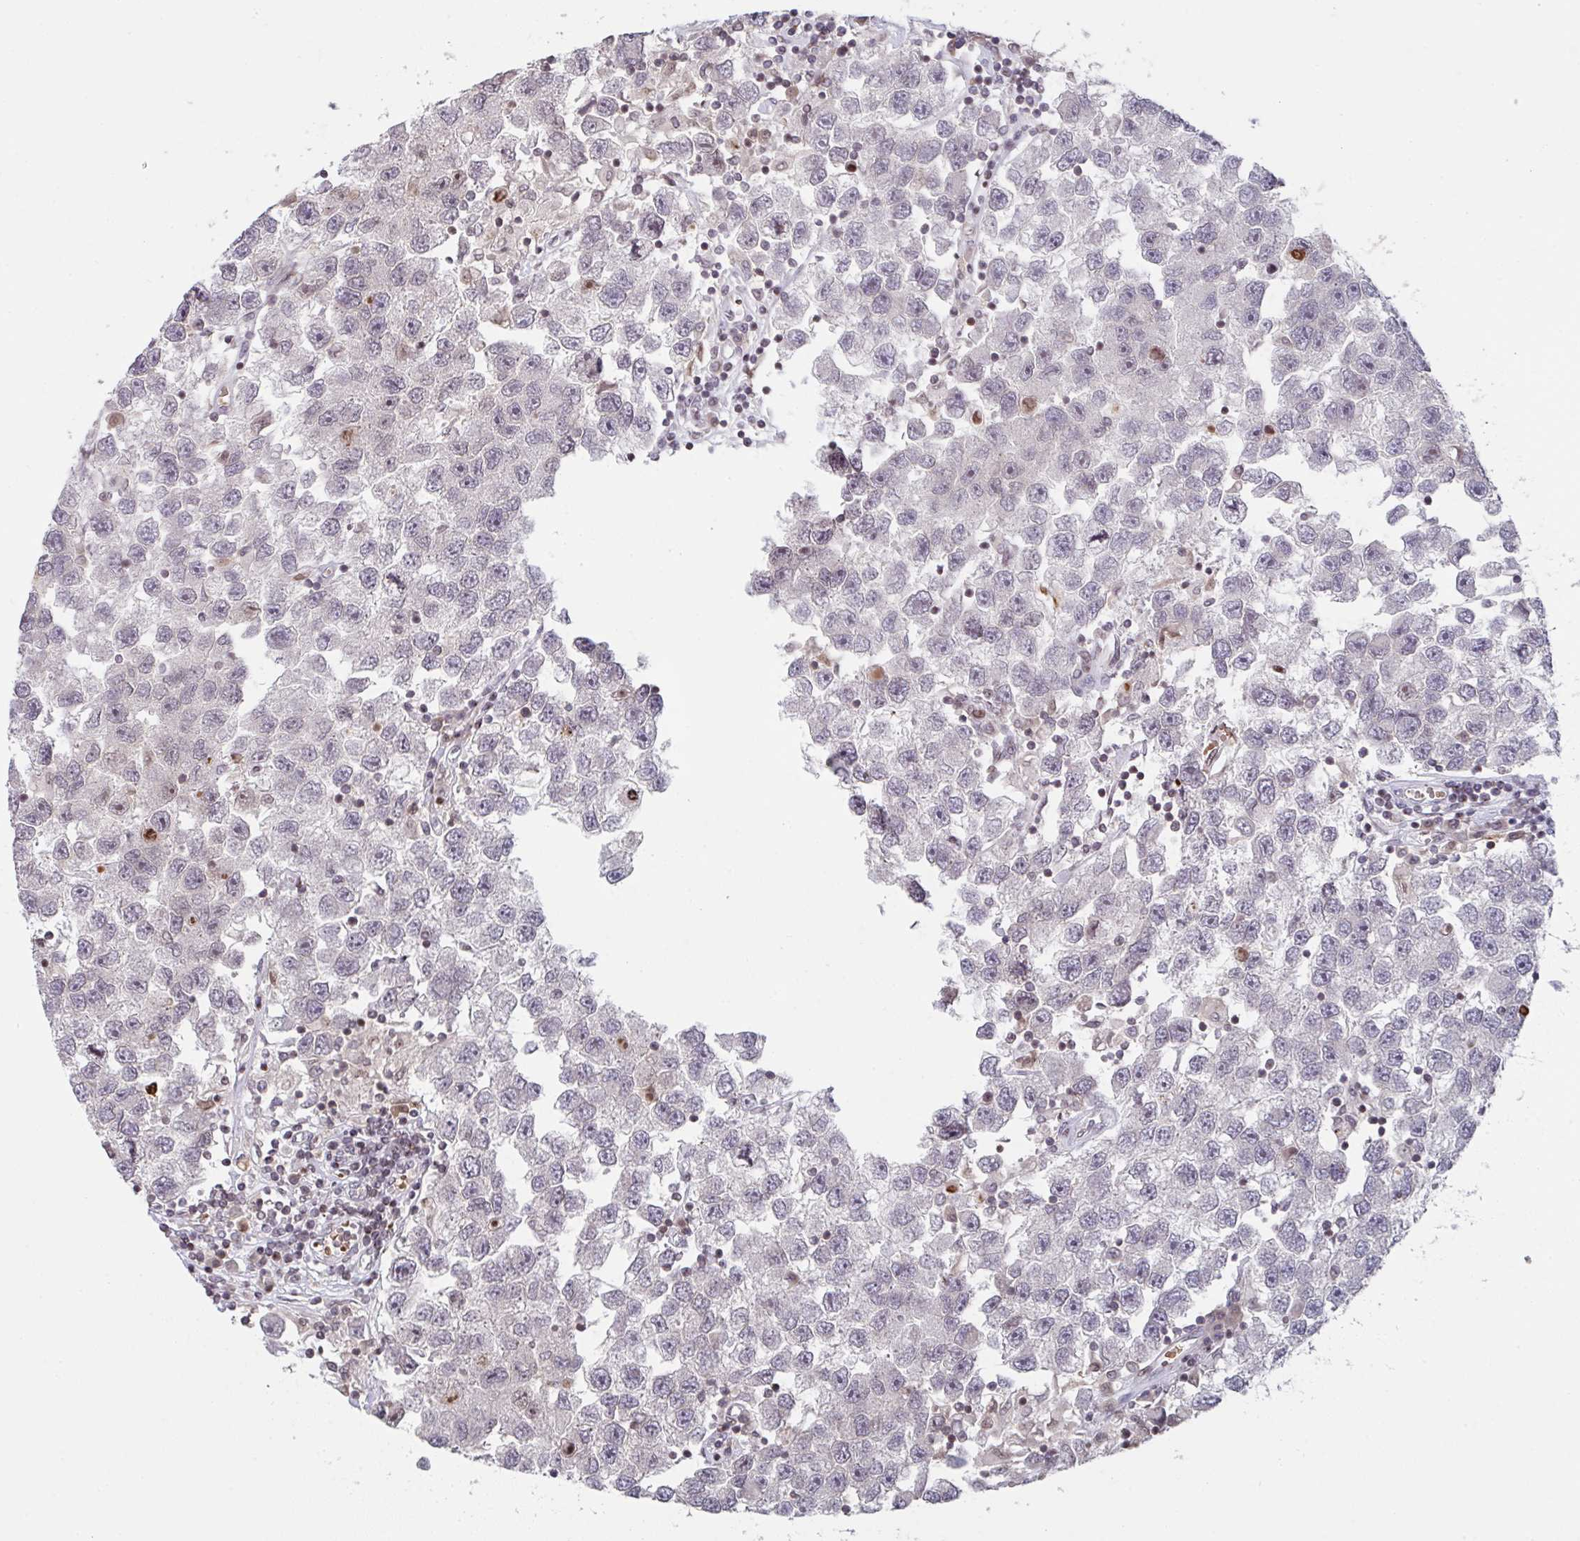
{"staining": {"intensity": "negative", "quantity": "none", "location": "none"}, "tissue": "testis cancer", "cell_type": "Tumor cells", "image_type": "cancer", "snomed": [{"axis": "morphology", "description": "Seminoma, NOS"}, {"axis": "topography", "description": "Testis"}], "caption": "Photomicrograph shows no protein positivity in tumor cells of testis cancer tissue.", "gene": "PCDHB8", "patient": {"sex": "male", "age": 26}}